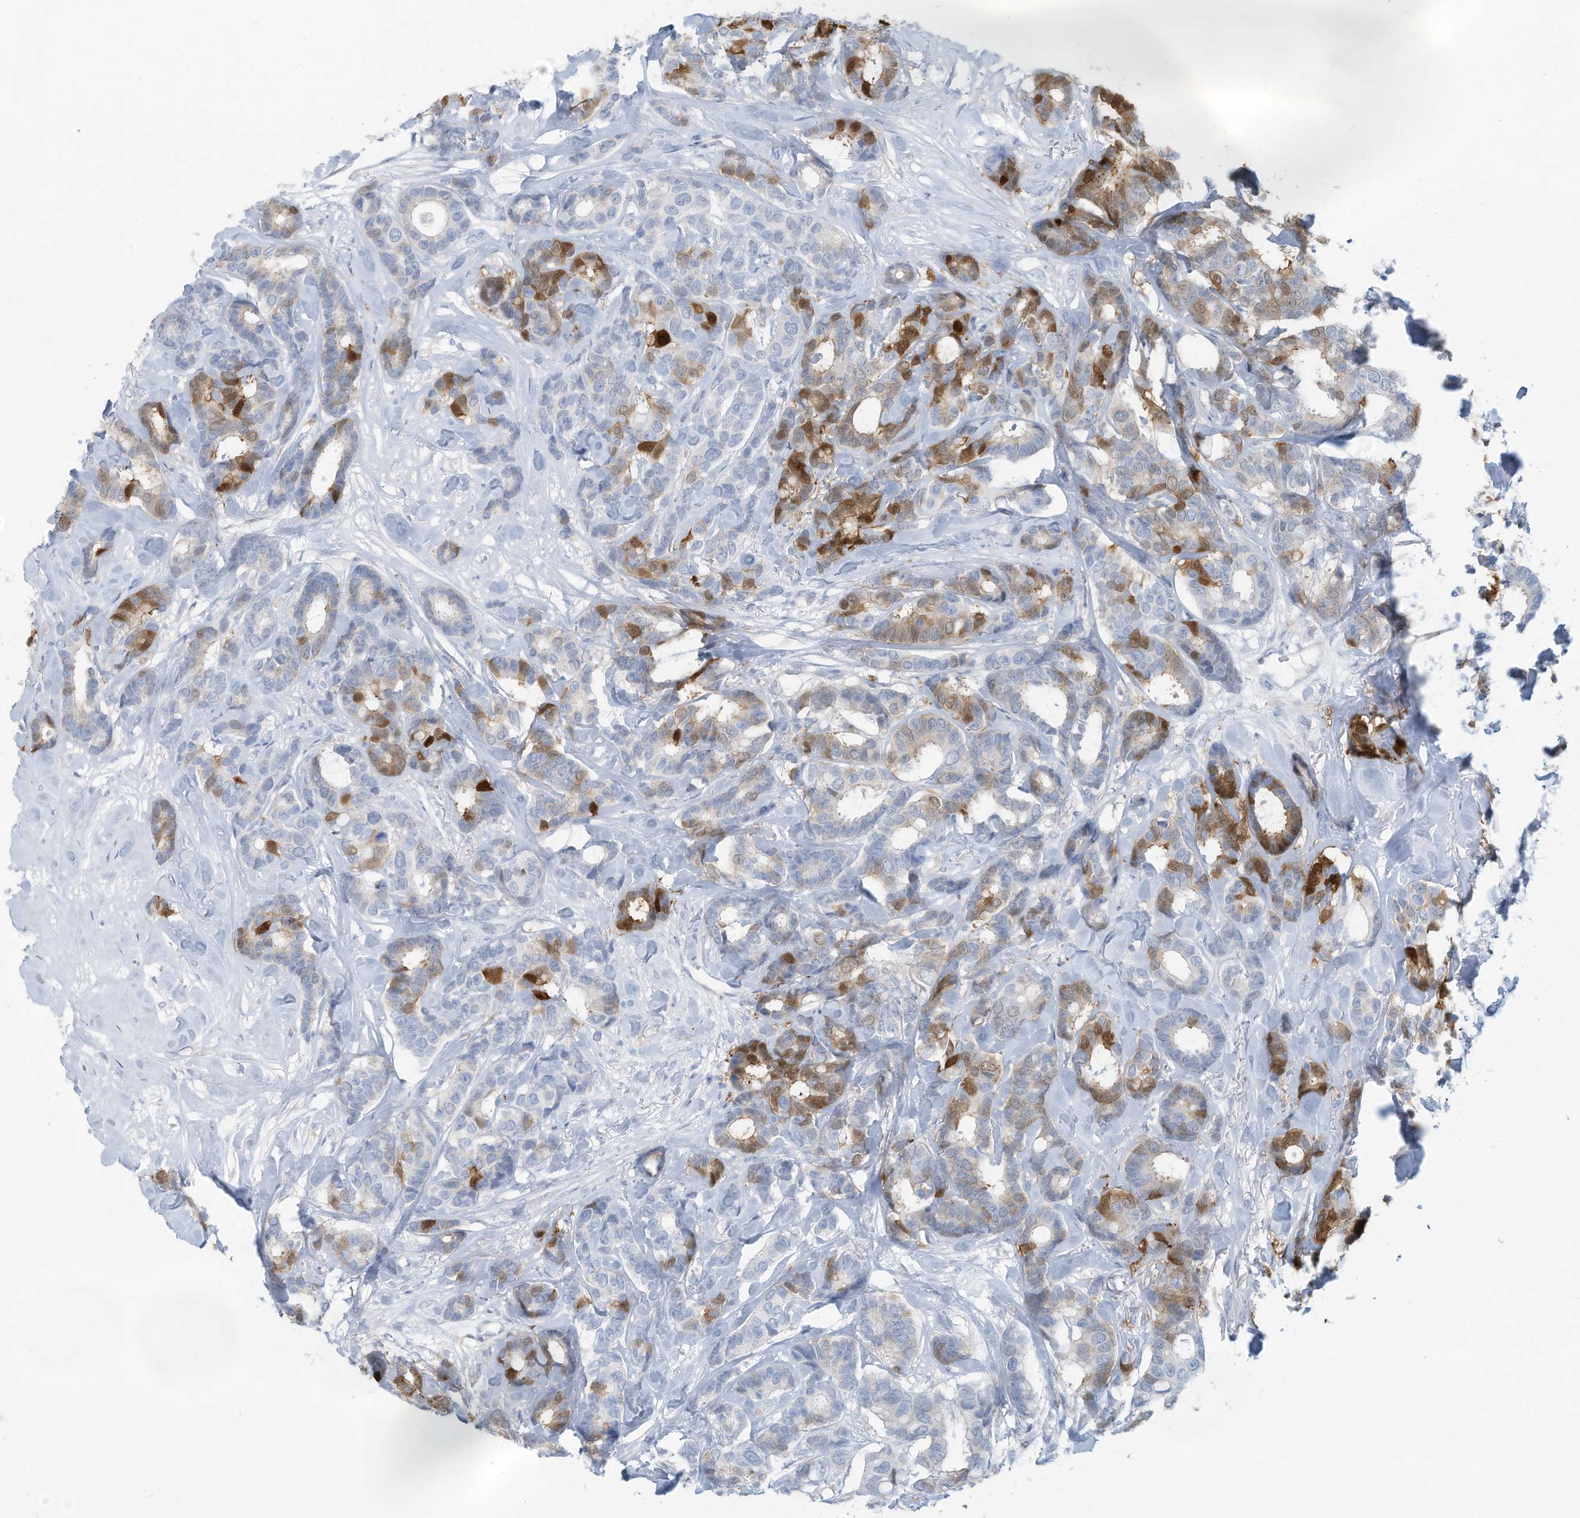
{"staining": {"intensity": "strong", "quantity": "<25%", "location": "cytoplasmic/membranous,nuclear"}, "tissue": "breast cancer", "cell_type": "Tumor cells", "image_type": "cancer", "snomed": [{"axis": "morphology", "description": "Duct carcinoma"}, {"axis": "topography", "description": "Breast"}], "caption": "A brown stain shows strong cytoplasmic/membranous and nuclear staining of a protein in breast cancer (invasive ductal carcinoma) tumor cells. Nuclei are stained in blue.", "gene": "ERI2", "patient": {"sex": "female", "age": 87}}